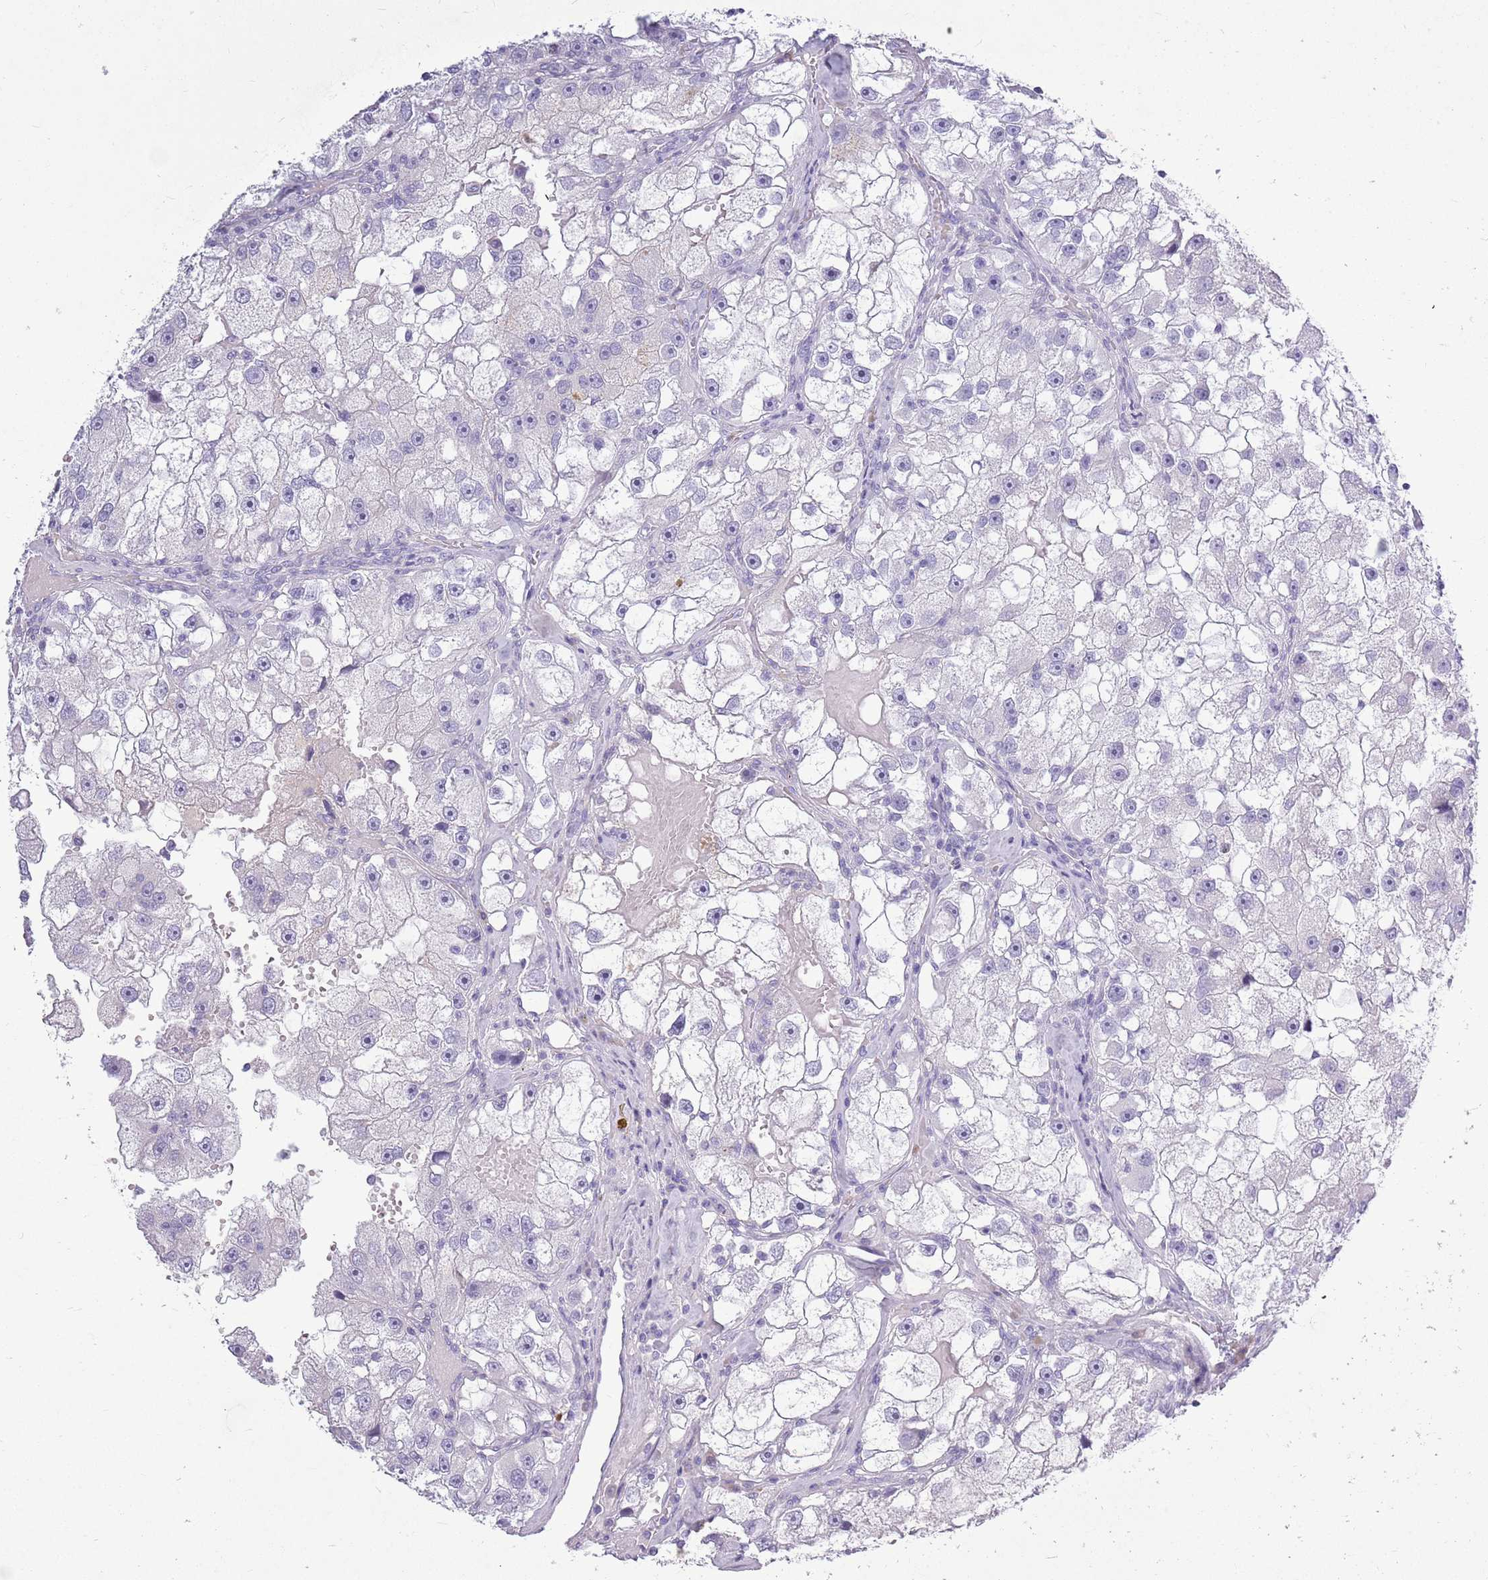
{"staining": {"intensity": "negative", "quantity": "none", "location": "none"}, "tissue": "renal cancer", "cell_type": "Tumor cells", "image_type": "cancer", "snomed": [{"axis": "morphology", "description": "Adenocarcinoma, NOS"}, {"axis": "topography", "description": "Kidney"}], "caption": "Micrograph shows no significant protein staining in tumor cells of renal cancer (adenocarcinoma).", "gene": "ZNF425", "patient": {"sex": "male", "age": 63}}